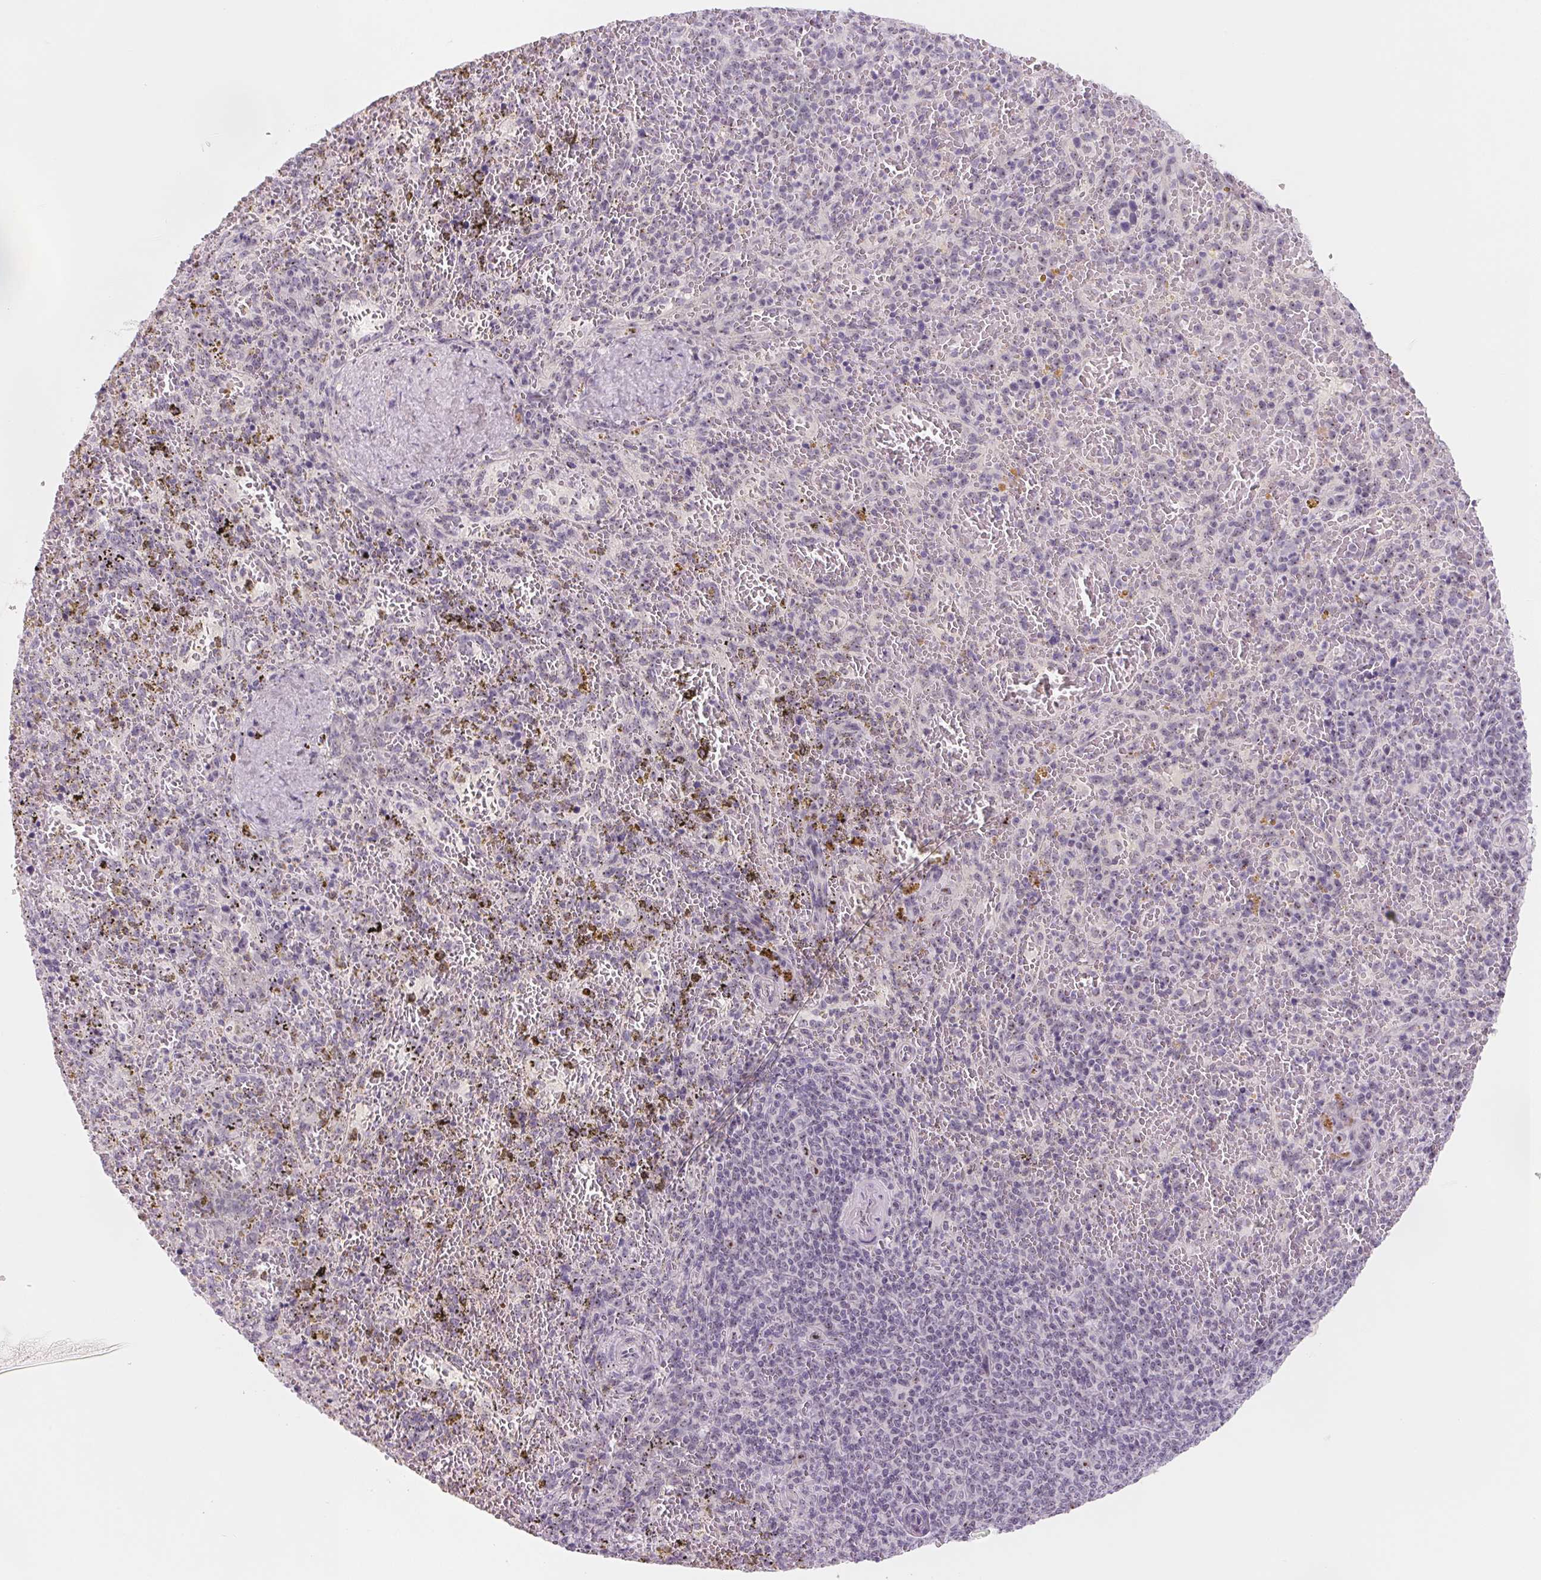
{"staining": {"intensity": "negative", "quantity": "none", "location": "none"}, "tissue": "spleen", "cell_type": "Cells in red pulp", "image_type": "normal", "snomed": [{"axis": "morphology", "description": "Normal tissue, NOS"}, {"axis": "topography", "description": "Spleen"}], "caption": "This is a image of immunohistochemistry staining of benign spleen, which shows no expression in cells in red pulp. (DAB immunohistochemistry (IHC) visualized using brightfield microscopy, high magnification).", "gene": "DNTTIP2", "patient": {"sex": "female", "age": 50}}